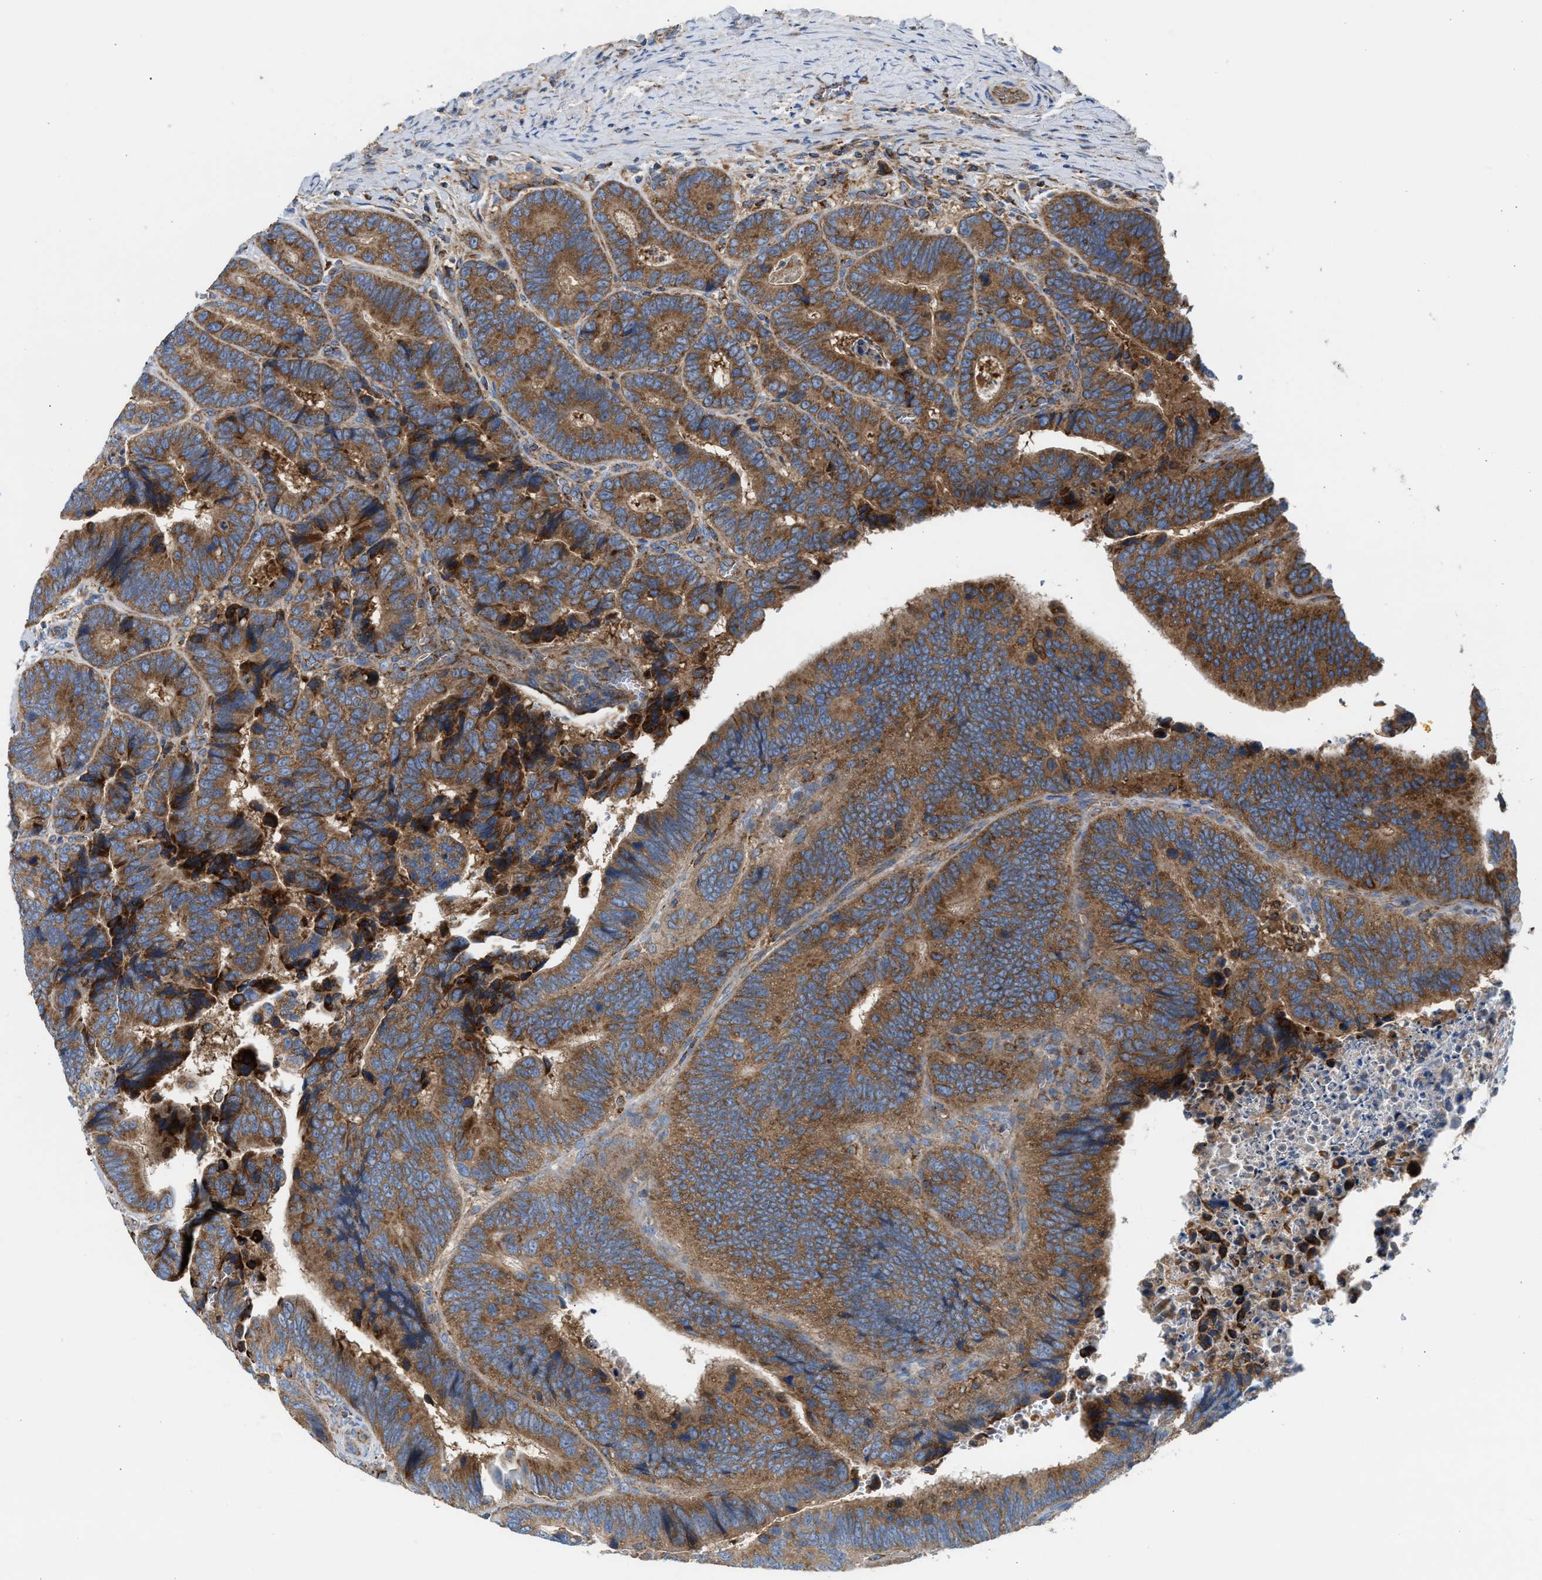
{"staining": {"intensity": "moderate", "quantity": ">75%", "location": "cytoplasmic/membranous"}, "tissue": "colorectal cancer", "cell_type": "Tumor cells", "image_type": "cancer", "snomed": [{"axis": "morphology", "description": "Inflammation, NOS"}, {"axis": "morphology", "description": "Adenocarcinoma, NOS"}, {"axis": "topography", "description": "Colon"}], "caption": "Immunohistochemical staining of human colorectal cancer shows medium levels of moderate cytoplasmic/membranous staining in about >75% of tumor cells.", "gene": "TBC1D15", "patient": {"sex": "male", "age": 72}}